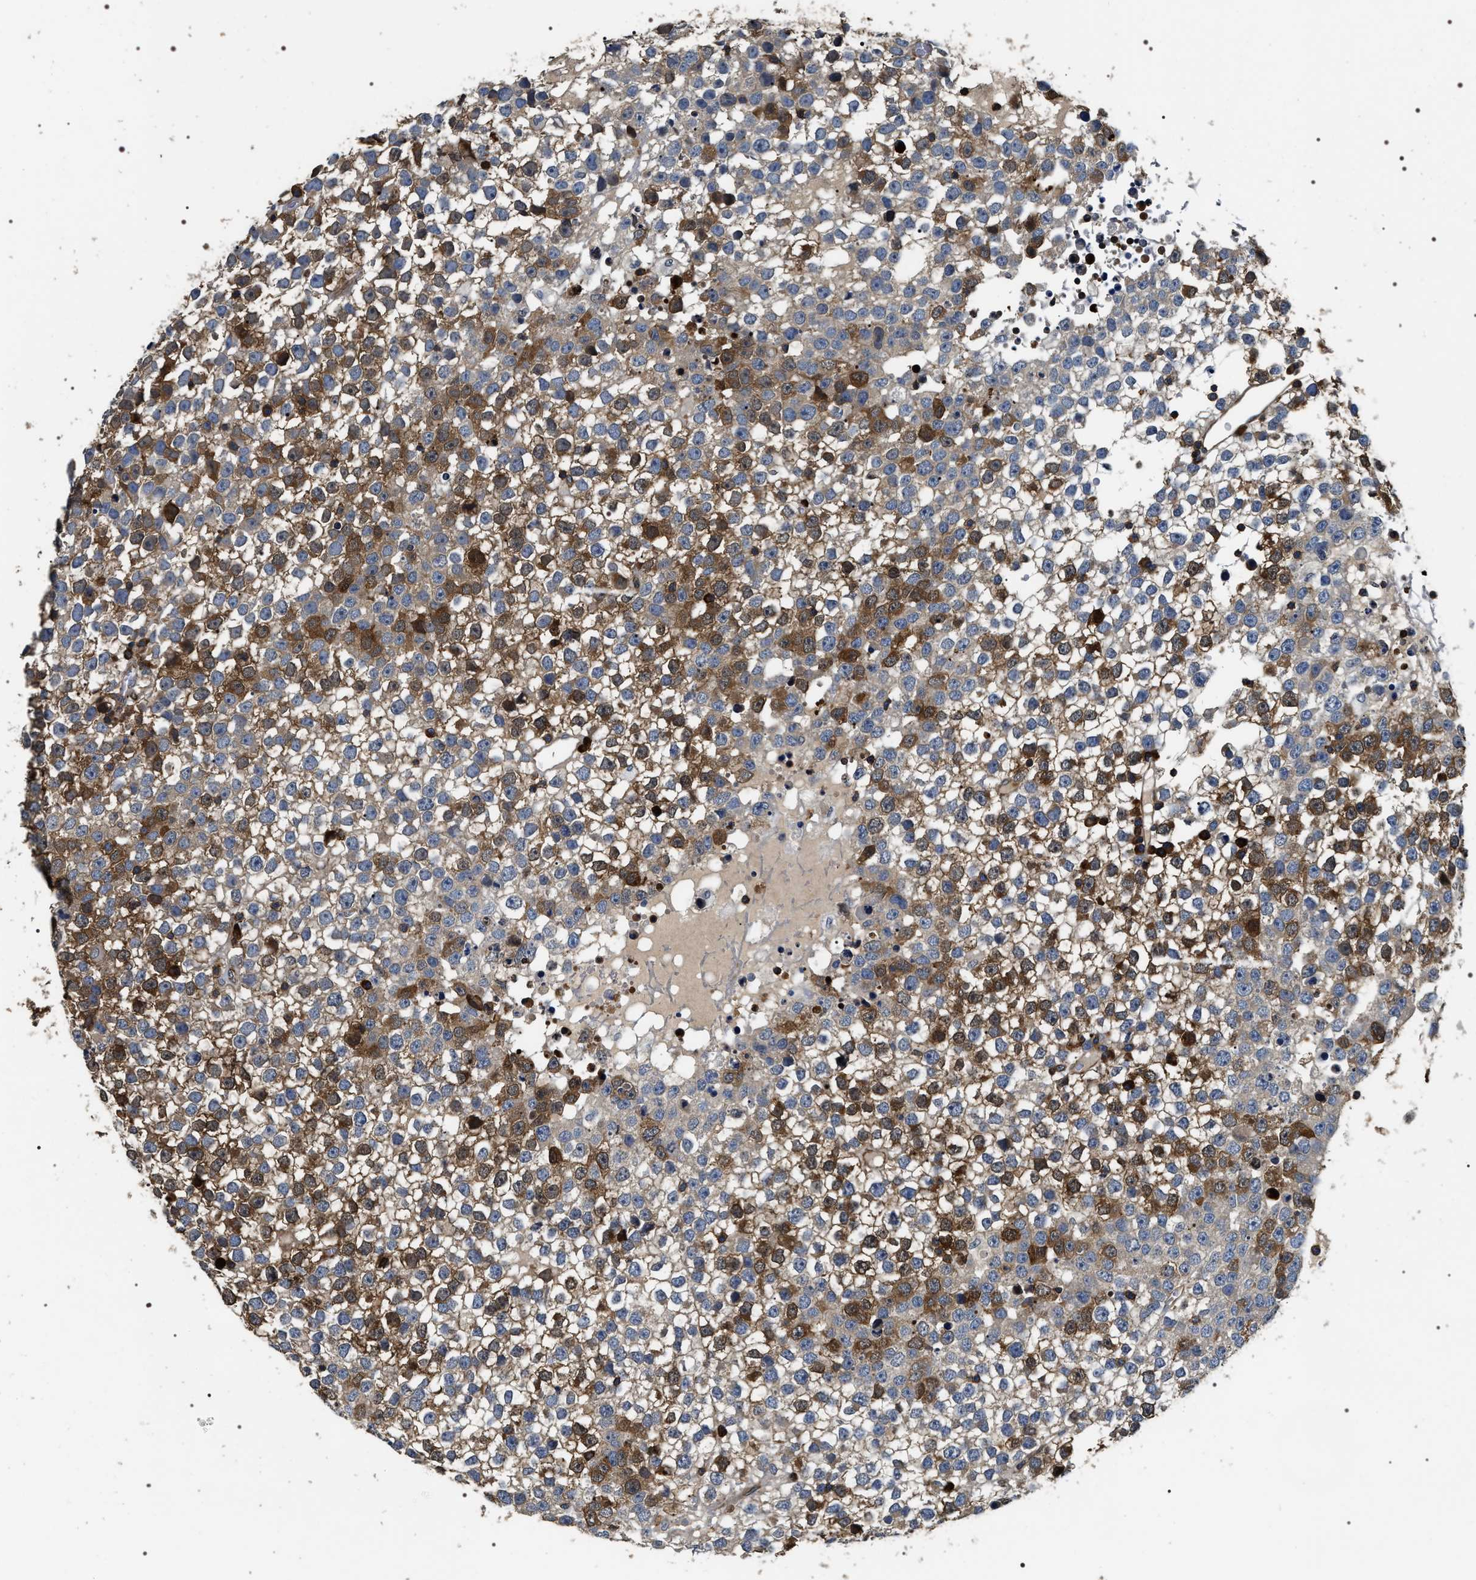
{"staining": {"intensity": "moderate", "quantity": "25%-75%", "location": "cytoplasmic/membranous"}, "tissue": "testis cancer", "cell_type": "Tumor cells", "image_type": "cancer", "snomed": [{"axis": "morphology", "description": "Seminoma, NOS"}, {"axis": "topography", "description": "Testis"}], "caption": "Human testis seminoma stained for a protein (brown) exhibits moderate cytoplasmic/membranous positive positivity in approximately 25%-75% of tumor cells.", "gene": "ZC3HAV1L", "patient": {"sex": "male", "age": 65}}